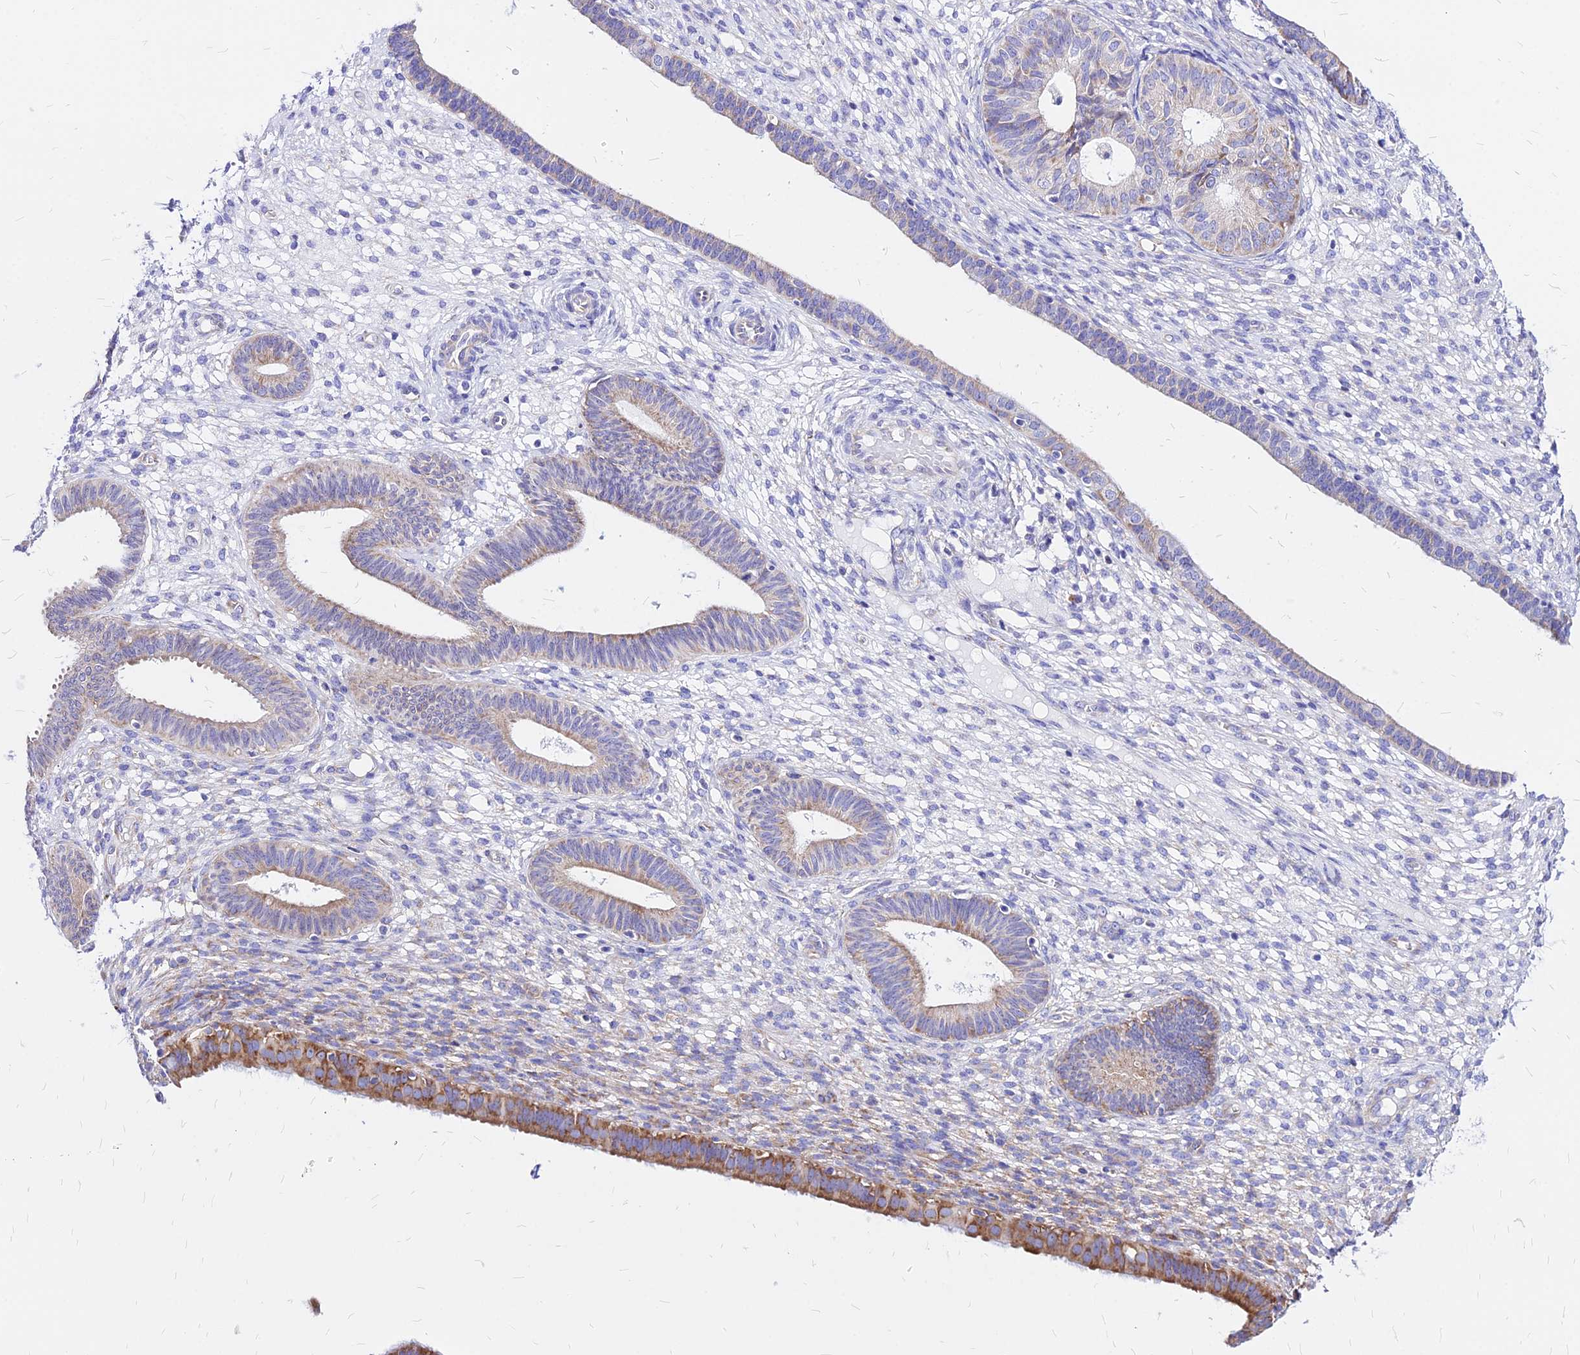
{"staining": {"intensity": "negative", "quantity": "none", "location": "none"}, "tissue": "endometrium", "cell_type": "Cells in endometrial stroma", "image_type": "normal", "snomed": [{"axis": "morphology", "description": "Normal tissue, NOS"}, {"axis": "topography", "description": "Endometrium"}], "caption": "This is a image of IHC staining of unremarkable endometrium, which shows no expression in cells in endometrial stroma.", "gene": "RPL19", "patient": {"sex": "female", "age": 61}}